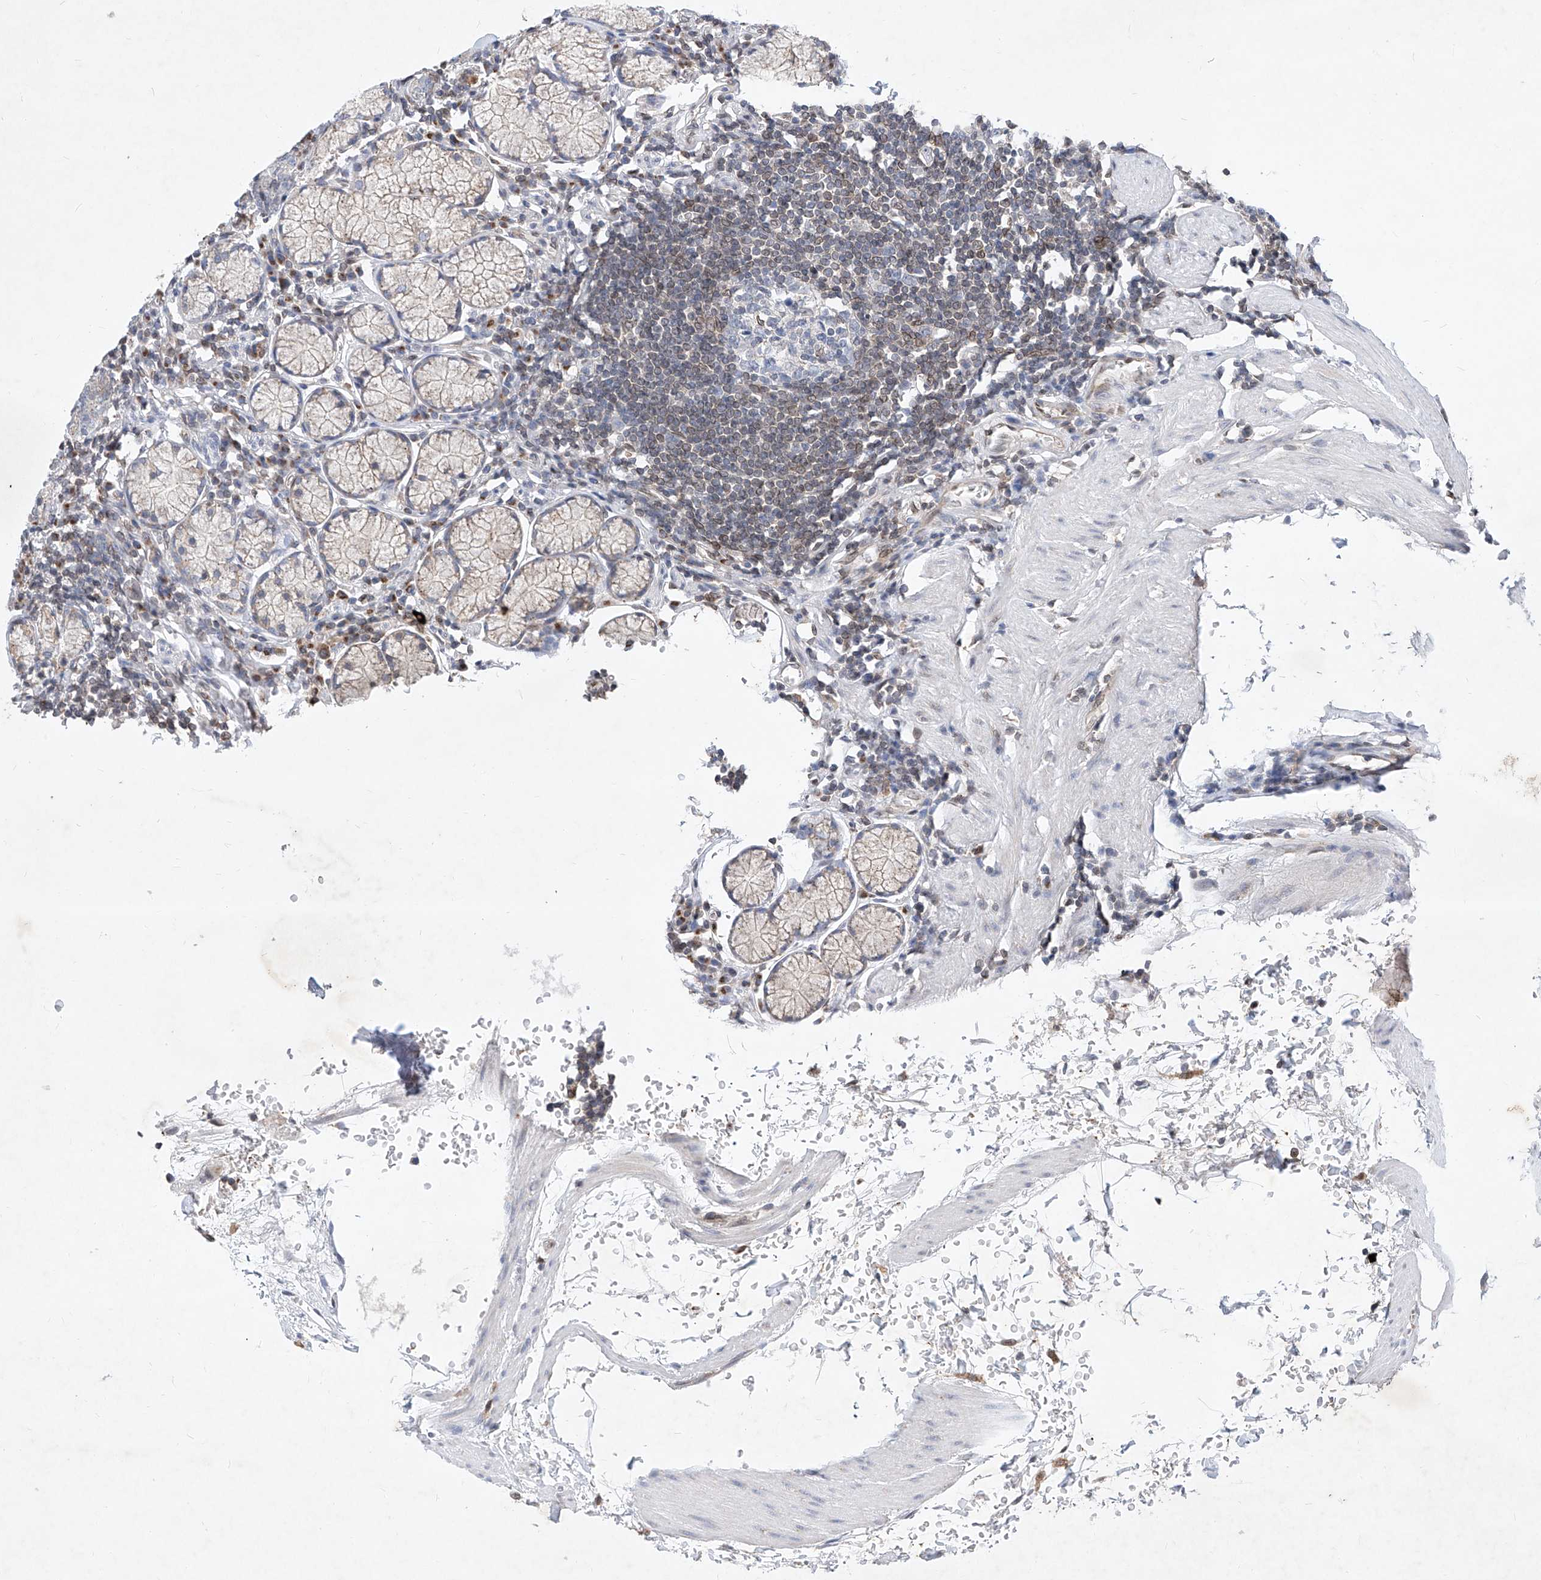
{"staining": {"intensity": "moderate", "quantity": "<25%", "location": "cytoplasmic/membranous,nuclear"}, "tissue": "stomach", "cell_type": "Glandular cells", "image_type": "normal", "snomed": [{"axis": "morphology", "description": "Normal tissue, NOS"}, {"axis": "topography", "description": "Stomach"}], "caption": "A low amount of moderate cytoplasmic/membranous,nuclear positivity is seen in about <25% of glandular cells in unremarkable stomach.", "gene": "MX2", "patient": {"sex": "male", "age": 55}}